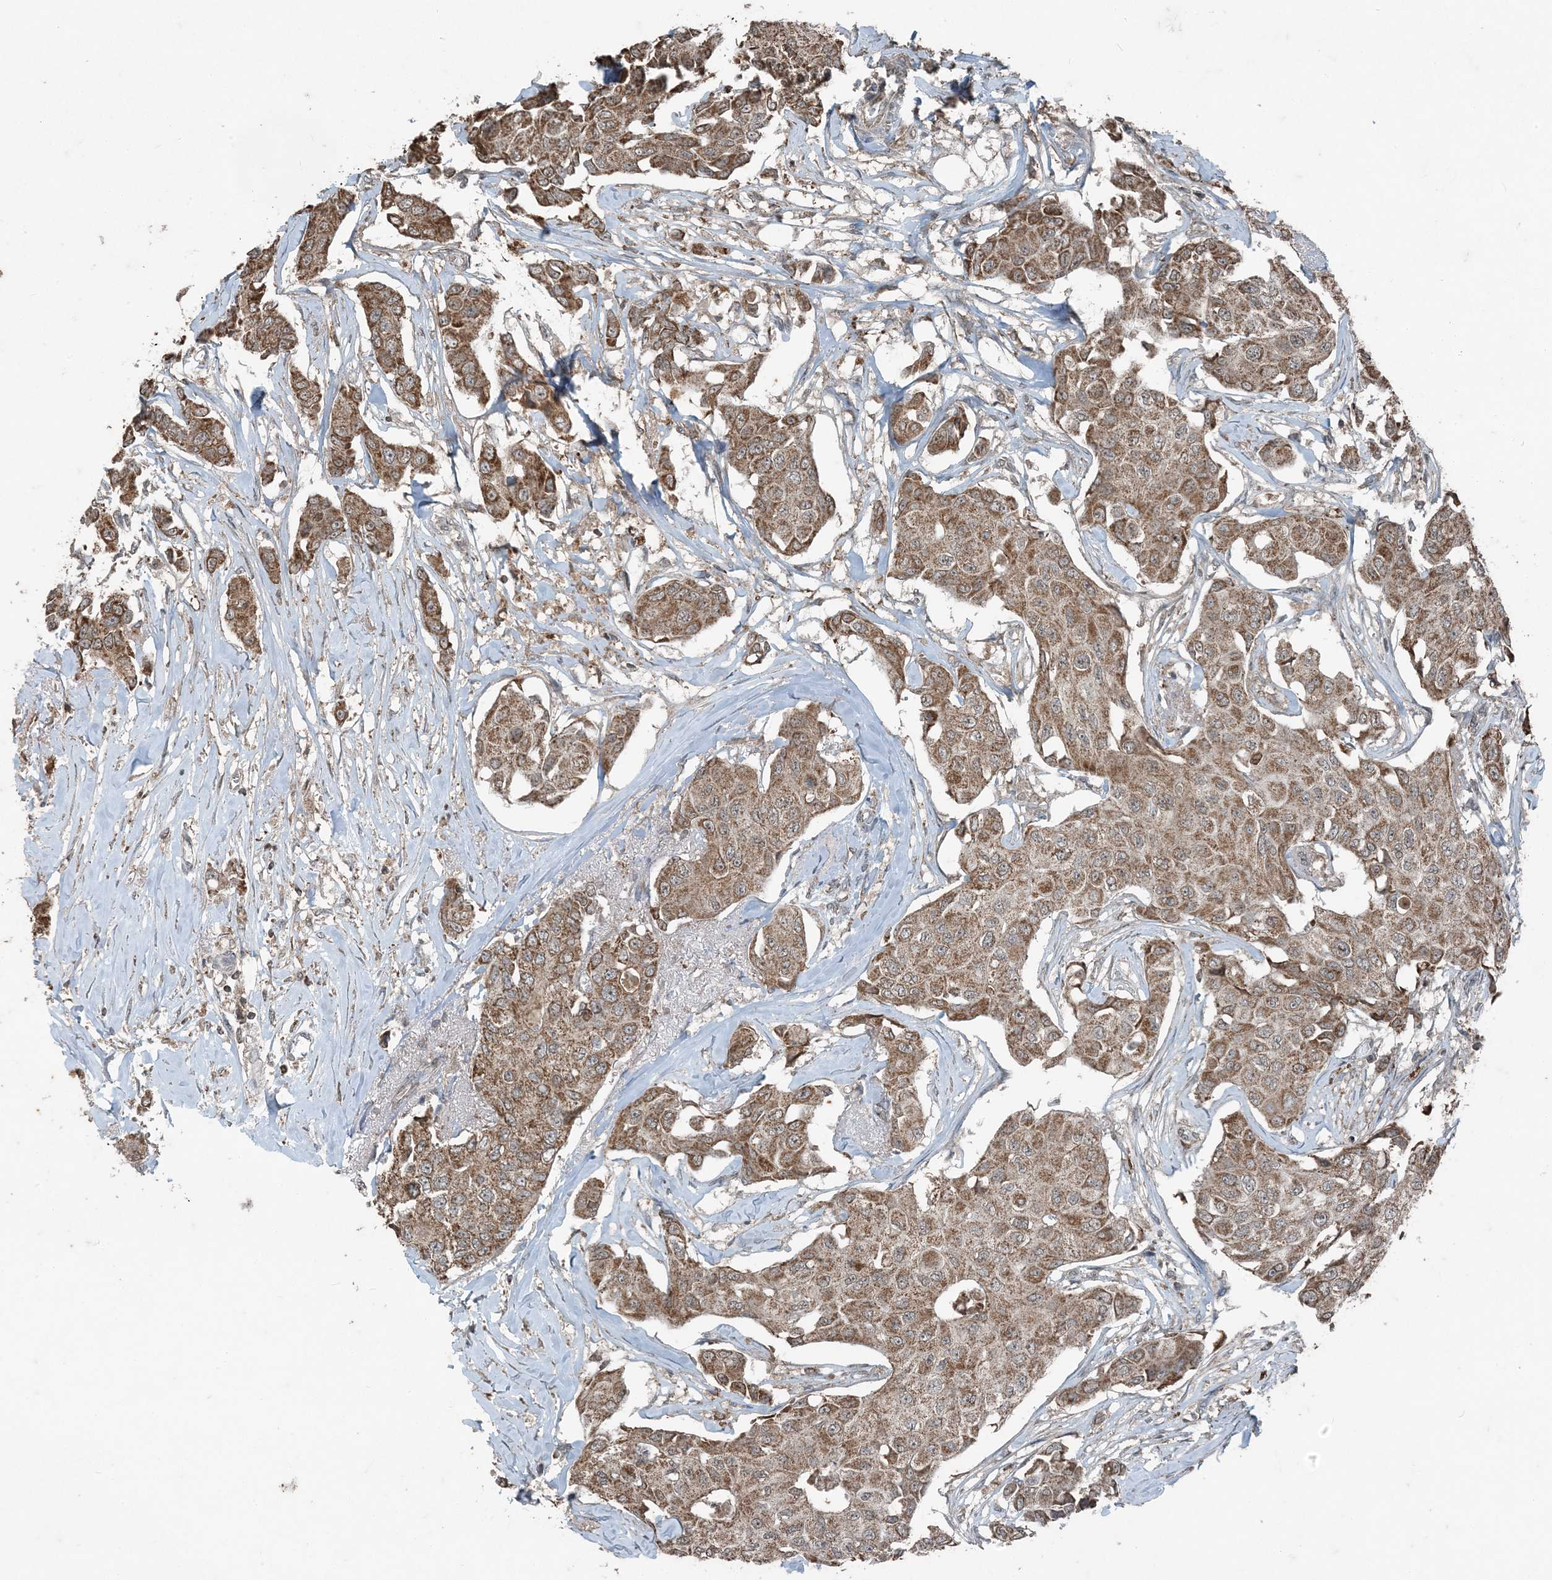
{"staining": {"intensity": "moderate", "quantity": ">75%", "location": "cytoplasmic/membranous"}, "tissue": "breast cancer", "cell_type": "Tumor cells", "image_type": "cancer", "snomed": [{"axis": "morphology", "description": "Duct carcinoma"}, {"axis": "topography", "description": "Breast"}], "caption": "High-power microscopy captured an immunohistochemistry micrograph of breast cancer (invasive ductal carcinoma), revealing moderate cytoplasmic/membranous expression in about >75% of tumor cells. (Brightfield microscopy of DAB IHC at high magnification).", "gene": "GNL1", "patient": {"sex": "female", "age": 80}}